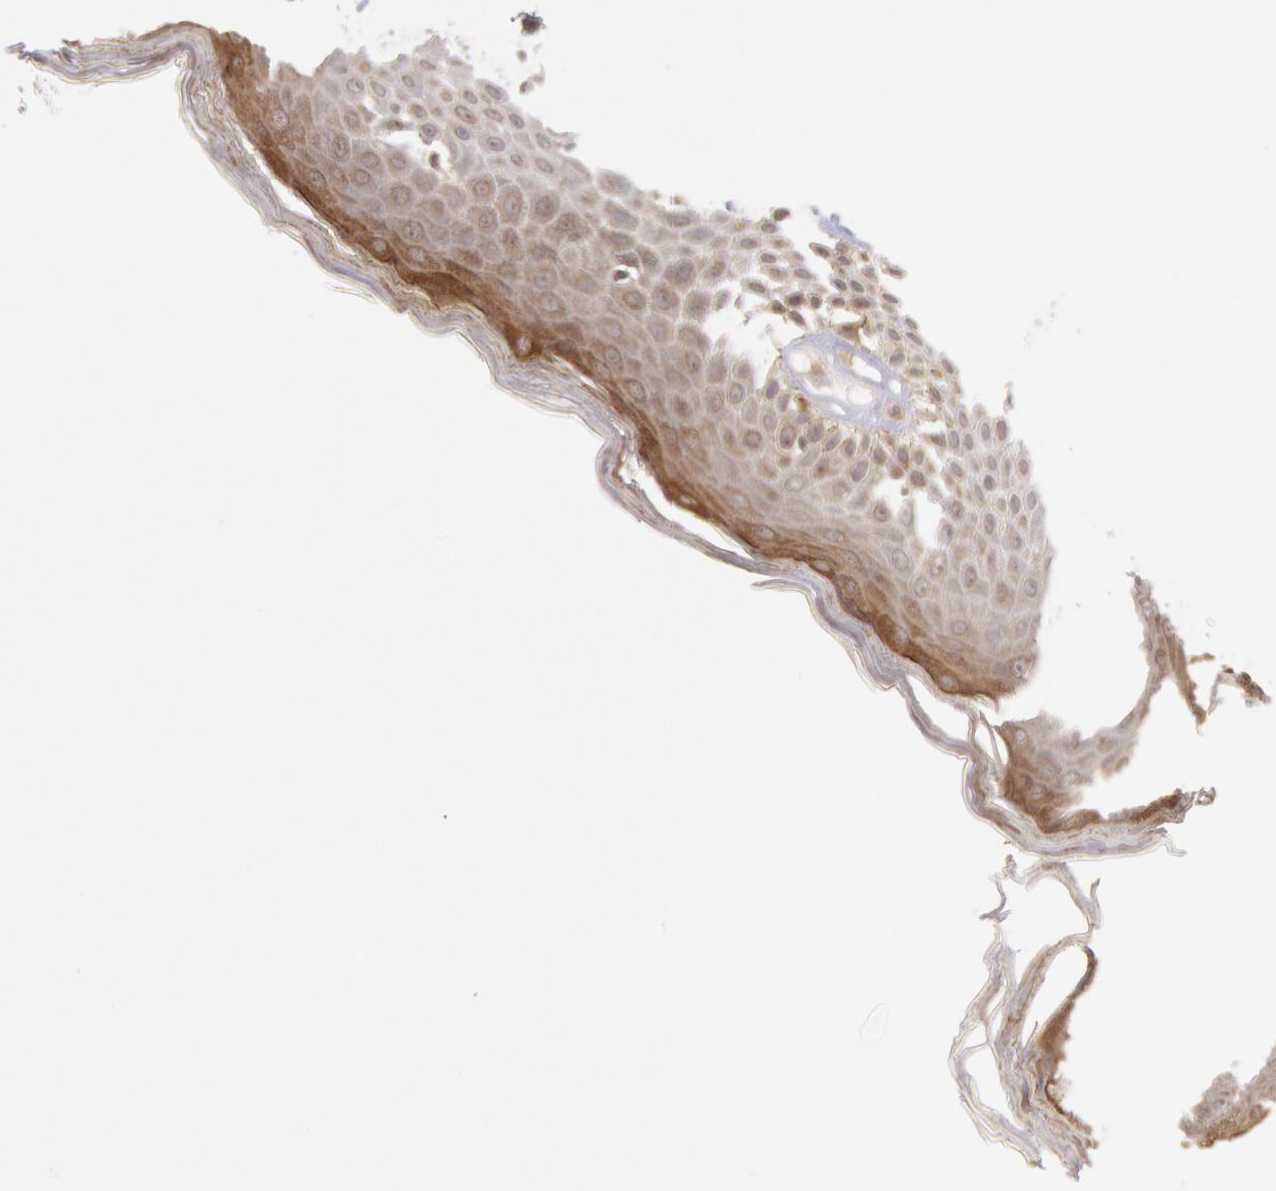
{"staining": {"intensity": "moderate", "quantity": ">75%", "location": "cytoplasmic/membranous"}, "tissue": "skin", "cell_type": "Epidermal cells", "image_type": "normal", "snomed": [{"axis": "morphology", "description": "Normal tissue, NOS"}, {"axis": "topography", "description": "Anal"}], "caption": "Benign skin demonstrates moderate cytoplasmic/membranous staining in about >75% of epidermal cells.", "gene": "BRAF", "patient": {"sex": "female", "age": 78}}